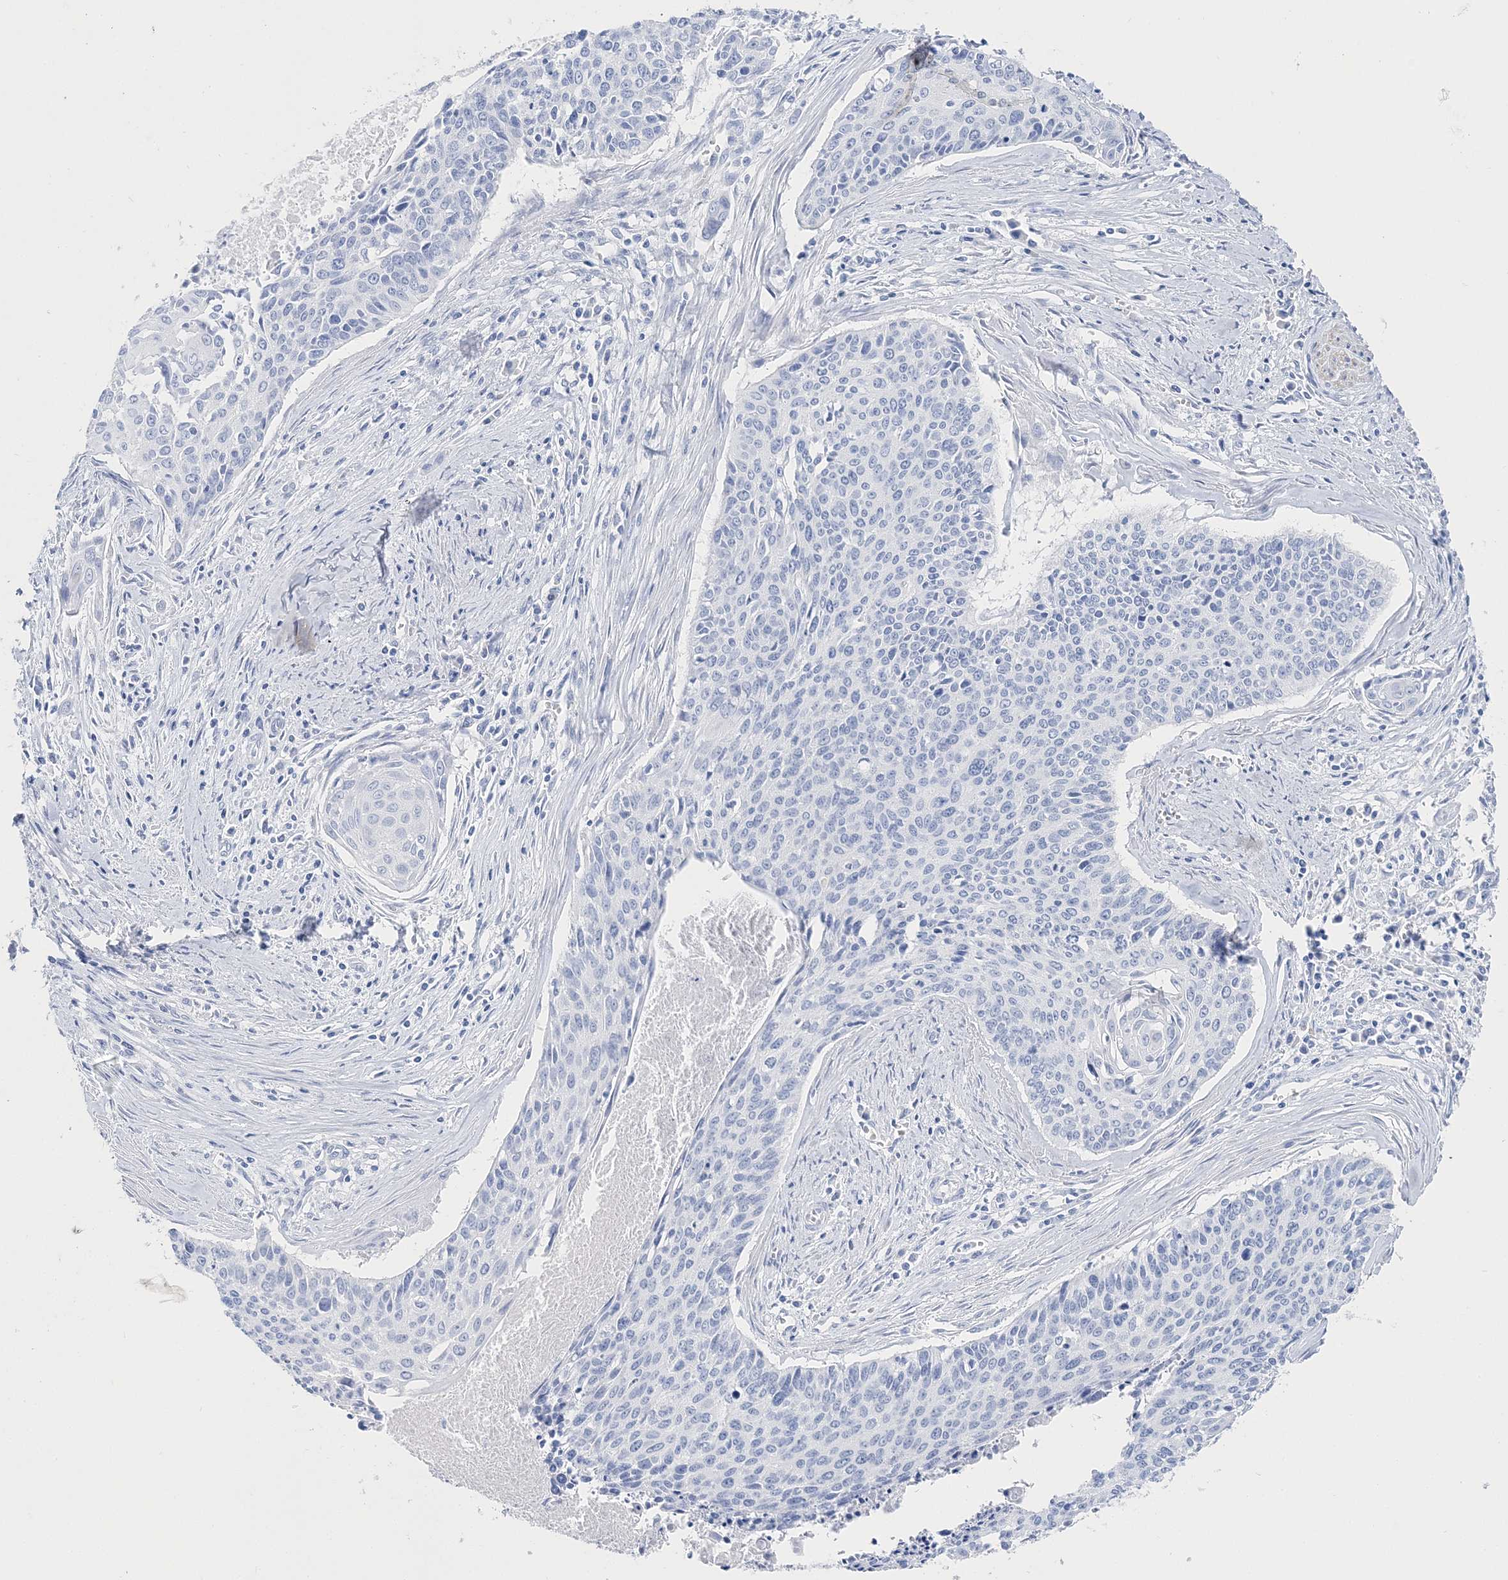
{"staining": {"intensity": "negative", "quantity": "none", "location": "none"}, "tissue": "cervical cancer", "cell_type": "Tumor cells", "image_type": "cancer", "snomed": [{"axis": "morphology", "description": "Squamous cell carcinoma, NOS"}, {"axis": "topography", "description": "Cervix"}], "caption": "Immunohistochemistry (IHC) image of neoplastic tissue: cervical cancer (squamous cell carcinoma) stained with DAB exhibits no significant protein staining in tumor cells.", "gene": "TSPYL6", "patient": {"sex": "female", "age": 55}}